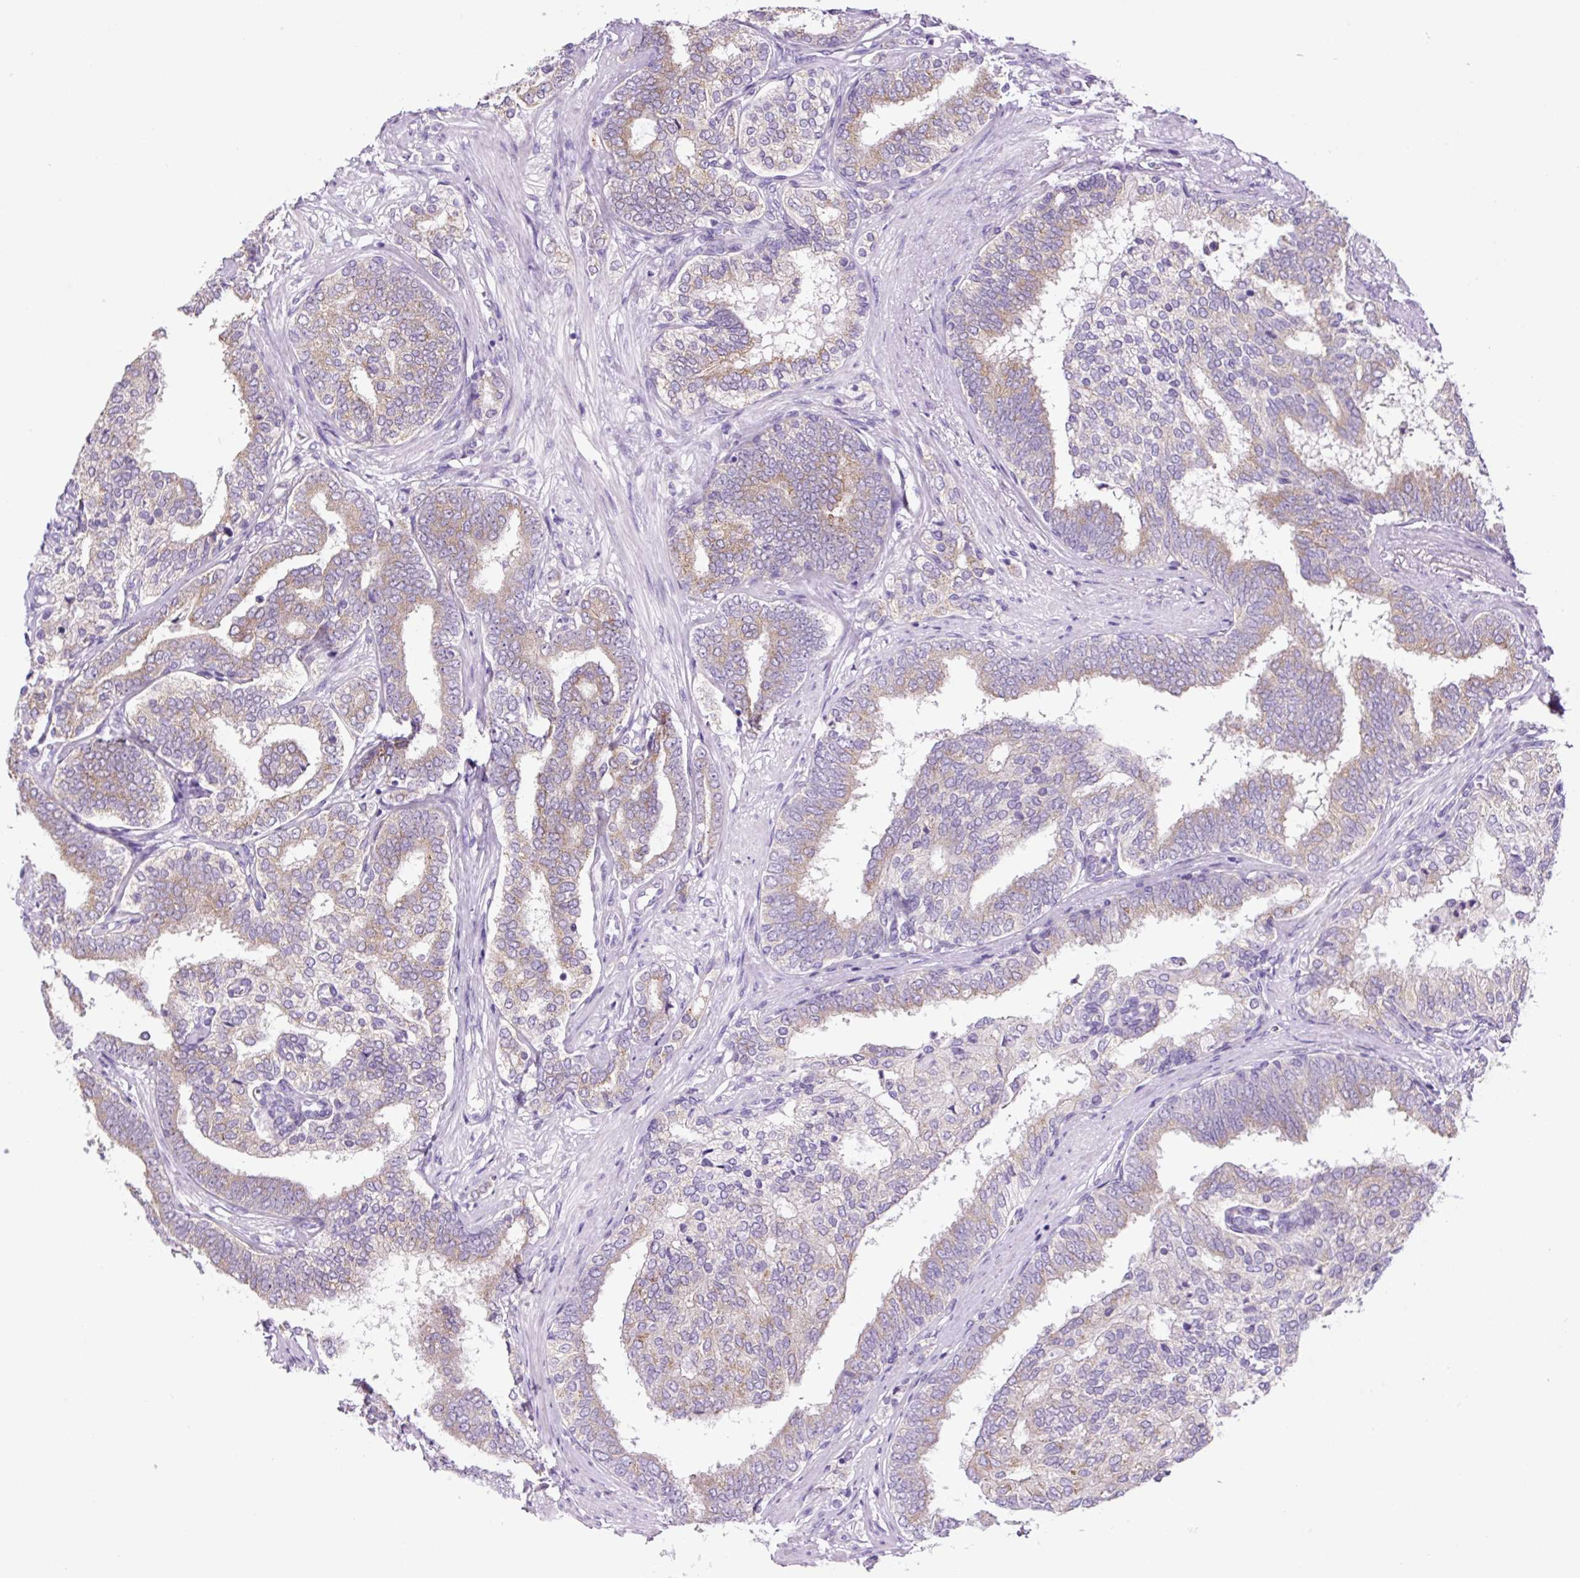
{"staining": {"intensity": "weak", "quantity": "25%-75%", "location": "cytoplasmic/membranous"}, "tissue": "prostate cancer", "cell_type": "Tumor cells", "image_type": "cancer", "snomed": [{"axis": "morphology", "description": "Adenocarcinoma, High grade"}, {"axis": "topography", "description": "Prostate"}], "caption": "Brown immunohistochemical staining in prostate cancer (adenocarcinoma (high-grade)) demonstrates weak cytoplasmic/membranous positivity in about 25%-75% of tumor cells.", "gene": "GORASP1", "patient": {"sex": "male", "age": 72}}